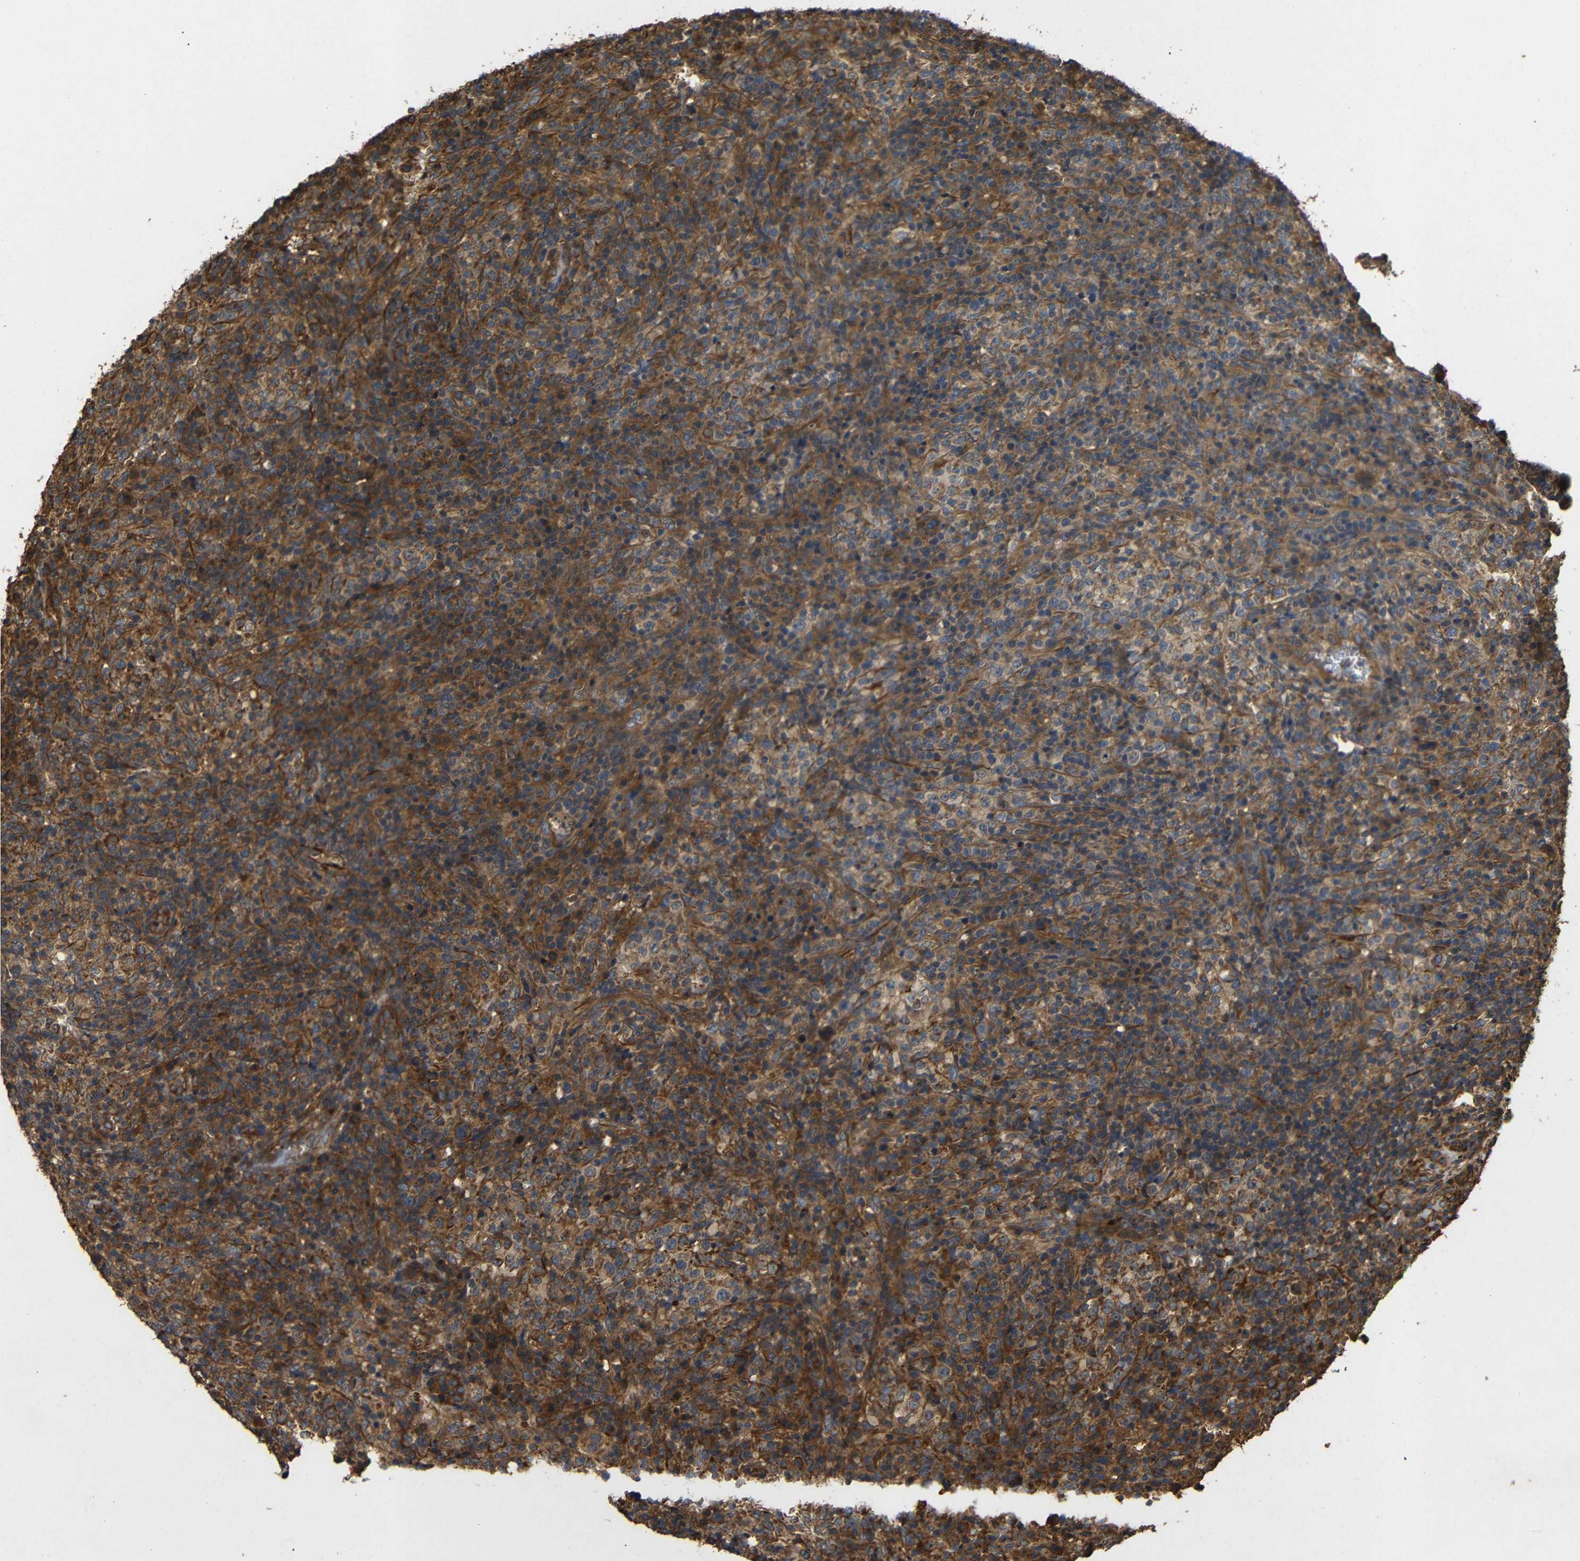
{"staining": {"intensity": "moderate", "quantity": ">75%", "location": "cytoplasmic/membranous"}, "tissue": "lymphoma", "cell_type": "Tumor cells", "image_type": "cancer", "snomed": [{"axis": "morphology", "description": "Malignant lymphoma, non-Hodgkin's type, High grade"}, {"axis": "topography", "description": "Lymph node"}], "caption": "Brown immunohistochemical staining in human malignant lymphoma, non-Hodgkin's type (high-grade) displays moderate cytoplasmic/membranous expression in approximately >75% of tumor cells.", "gene": "EIF2S1", "patient": {"sex": "female", "age": 76}}